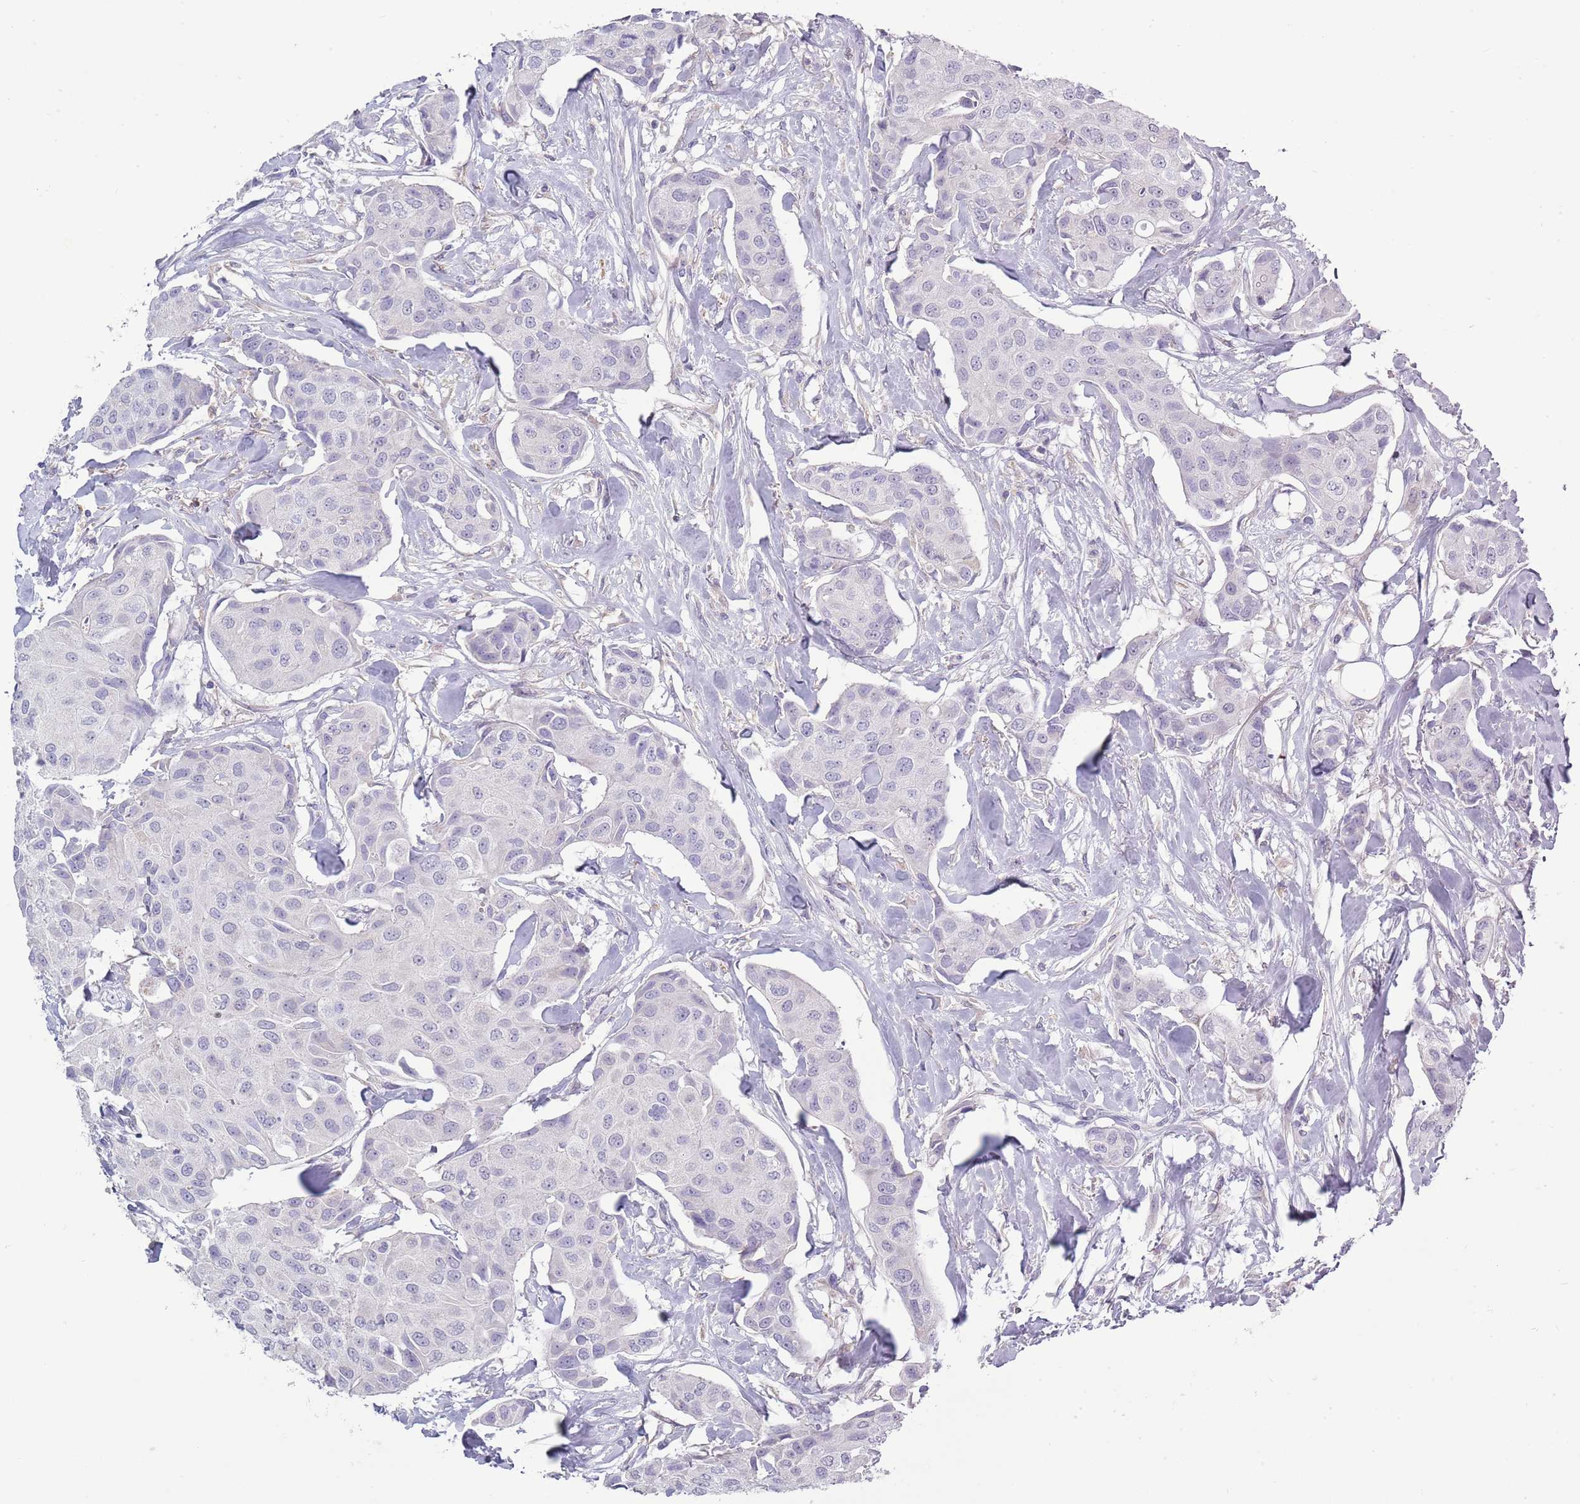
{"staining": {"intensity": "negative", "quantity": "none", "location": "none"}, "tissue": "breast cancer", "cell_type": "Tumor cells", "image_type": "cancer", "snomed": [{"axis": "morphology", "description": "Duct carcinoma"}, {"axis": "topography", "description": "Breast"}, {"axis": "topography", "description": "Lymph node"}], "caption": "Breast invasive ductal carcinoma stained for a protein using immunohistochemistry (IHC) displays no expression tumor cells.", "gene": "ACSBG1", "patient": {"sex": "female", "age": 80}}